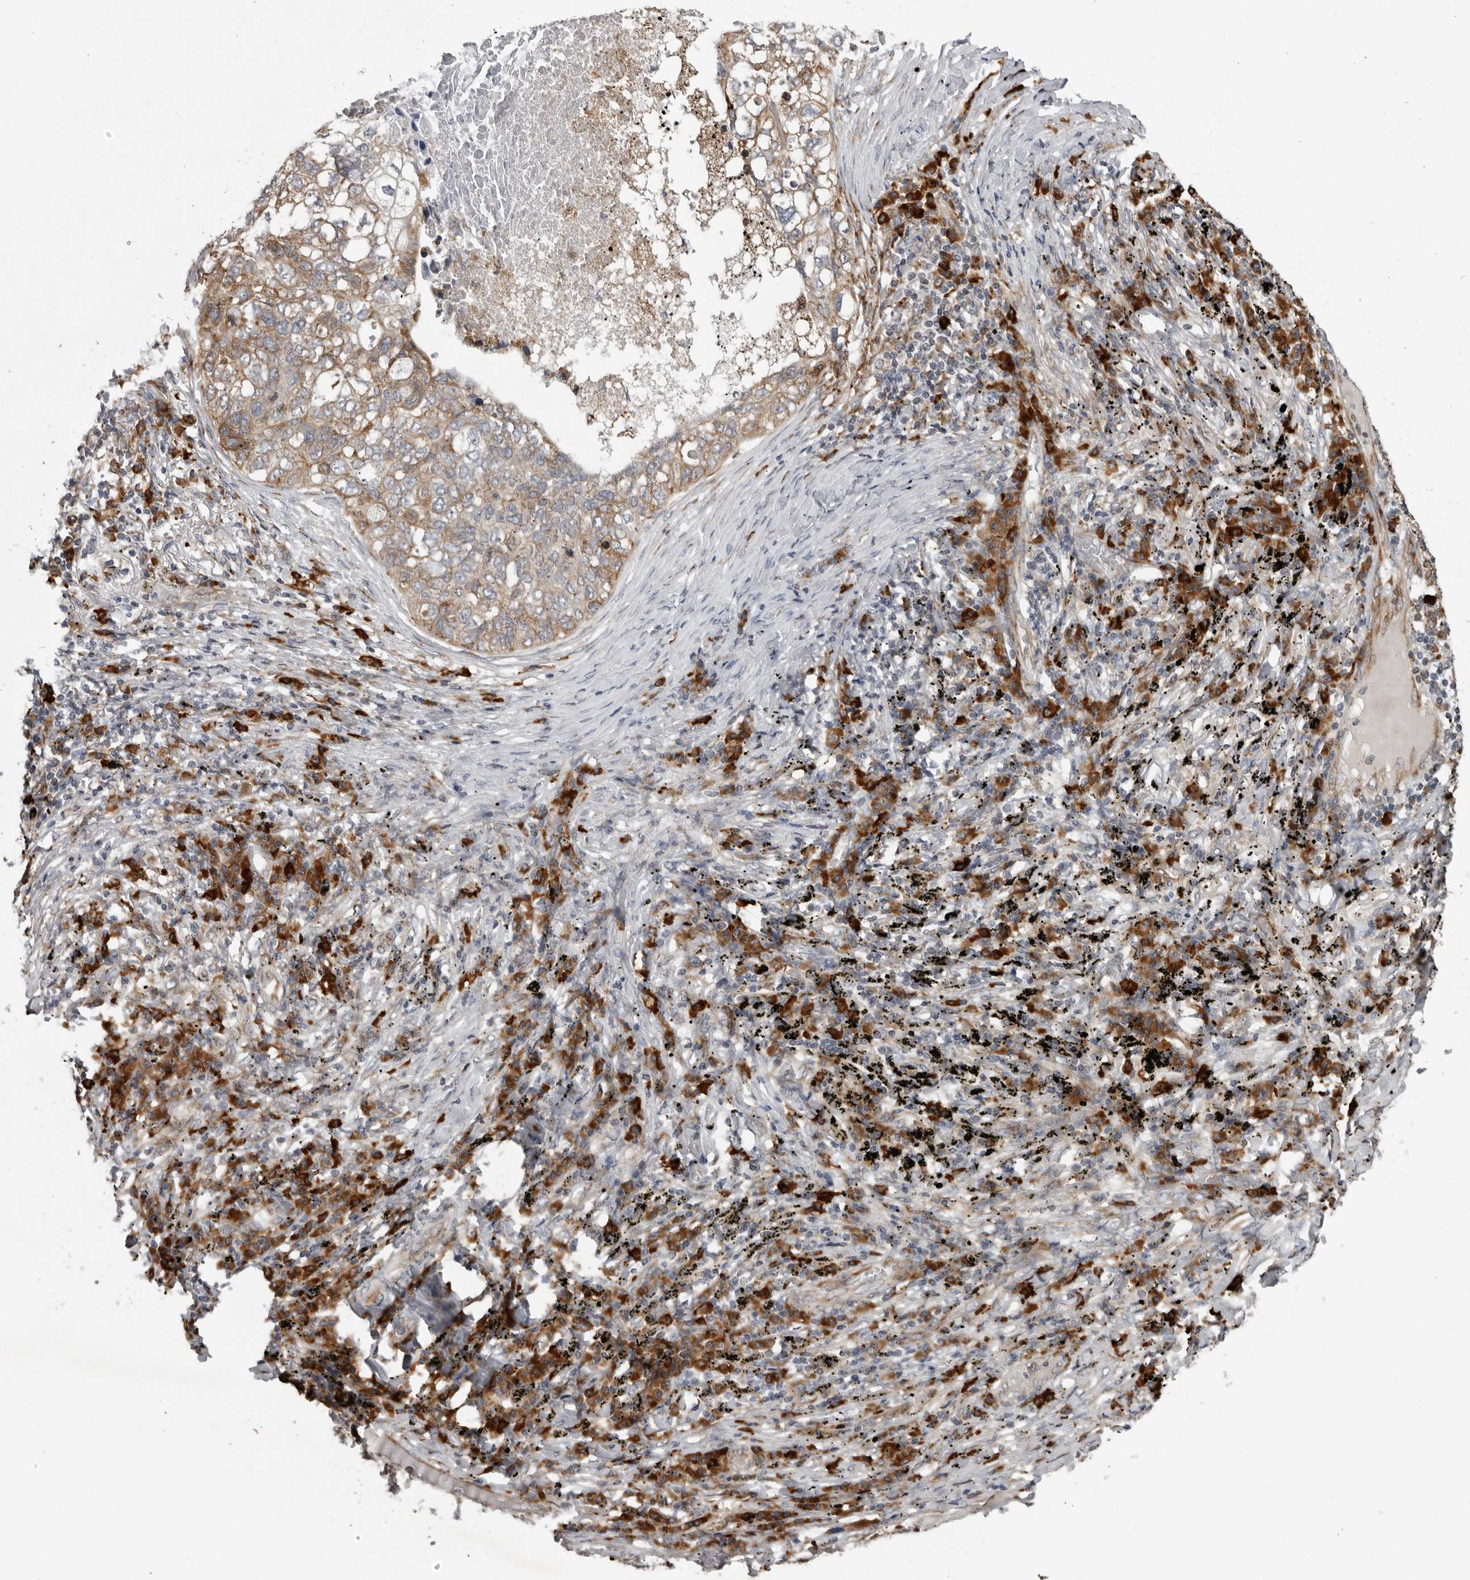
{"staining": {"intensity": "moderate", "quantity": "25%-75%", "location": "cytoplasmic/membranous"}, "tissue": "lung cancer", "cell_type": "Tumor cells", "image_type": "cancer", "snomed": [{"axis": "morphology", "description": "Squamous cell carcinoma, NOS"}, {"axis": "topography", "description": "Lung"}], "caption": "The immunohistochemical stain shows moderate cytoplasmic/membranous staining in tumor cells of lung cancer tissue.", "gene": "ALPK2", "patient": {"sex": "female", "age": 63}}